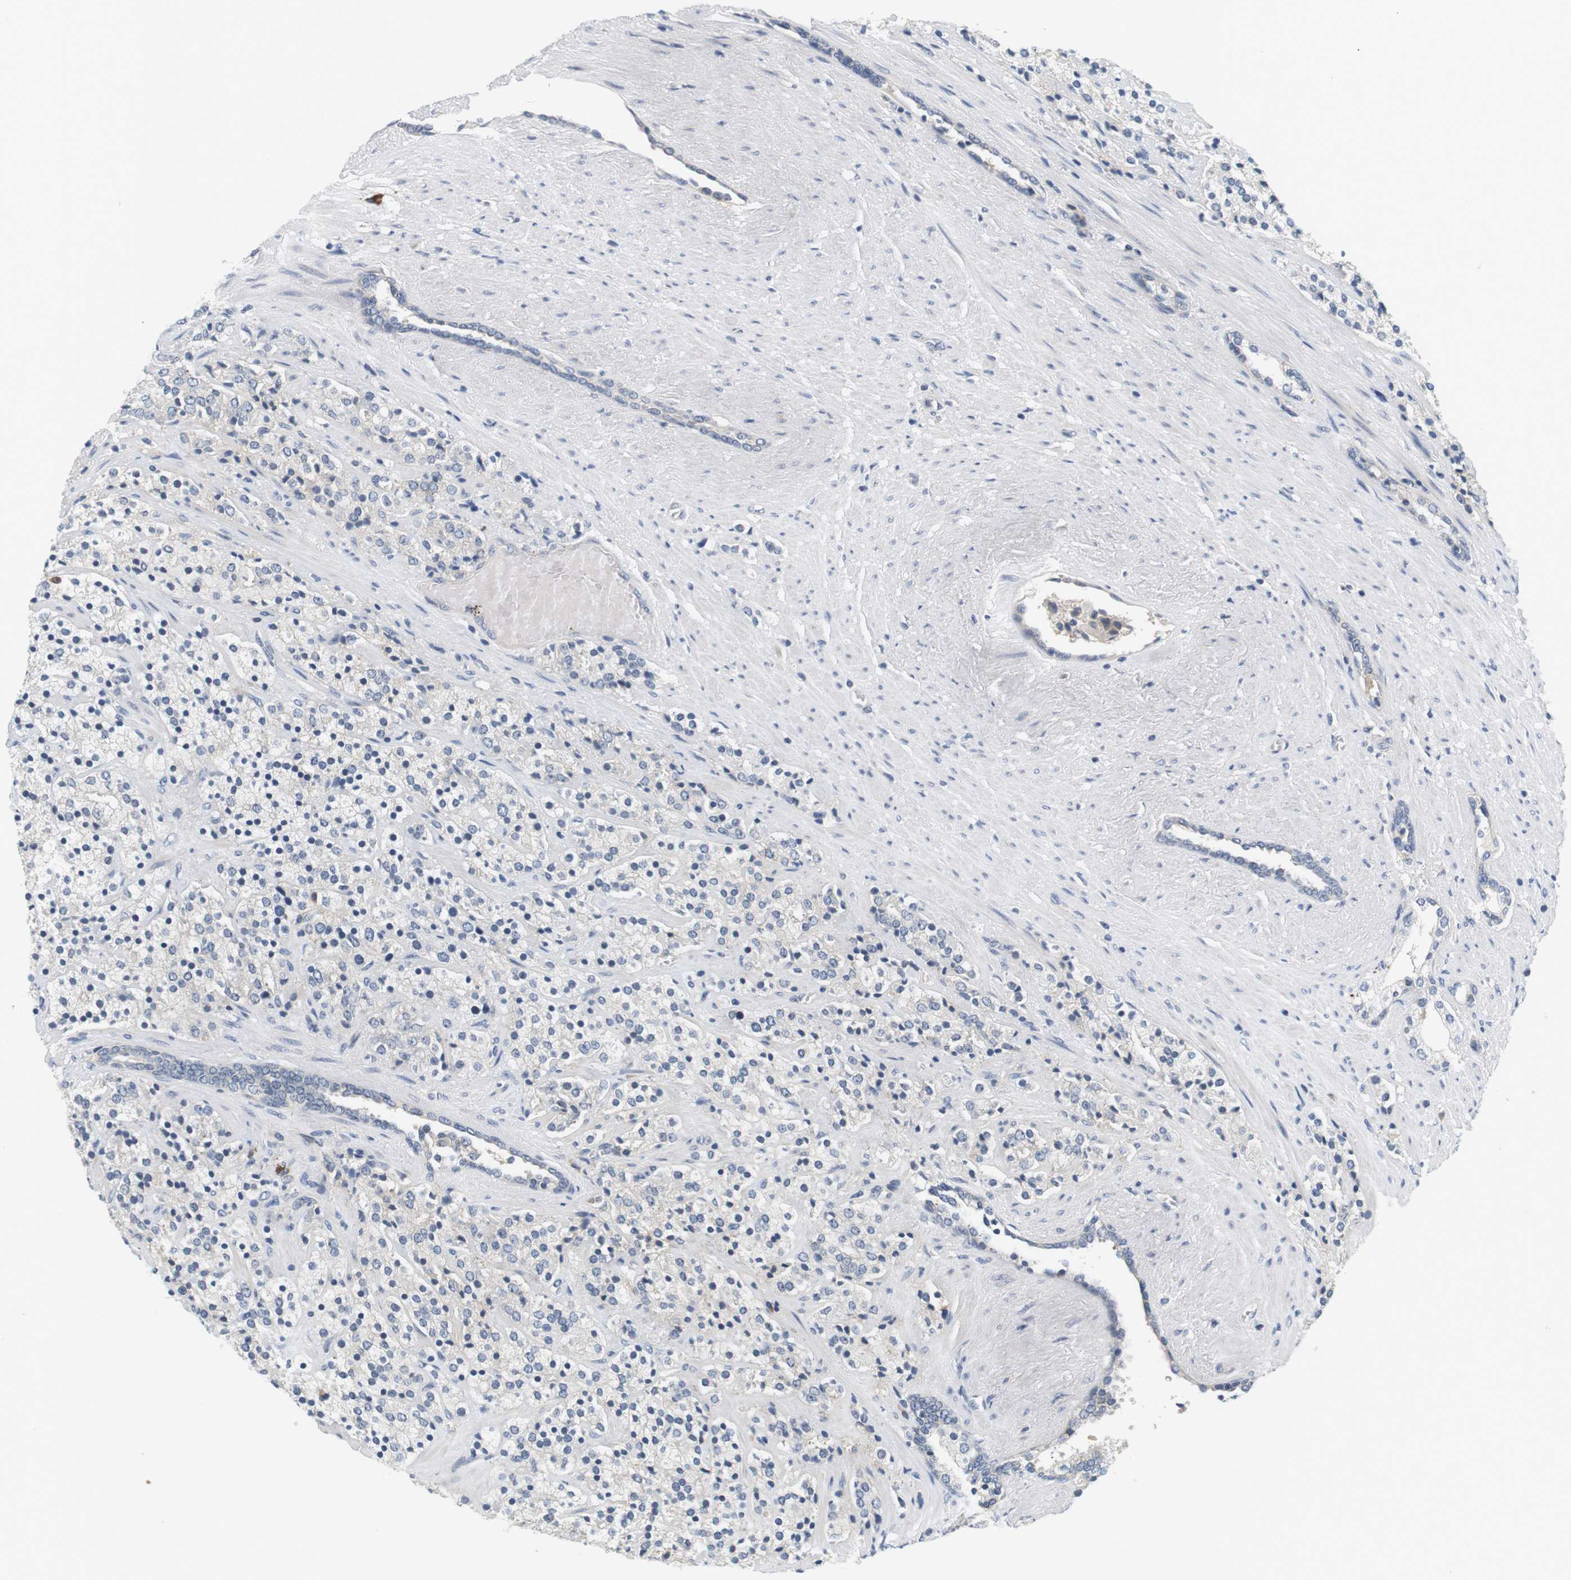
{"staining": {"intensity": "negative", "quantity": "none", "location": "none"}, "tissue": "prostate cancer", "cell_type": "Tumor cells", "image_type": "cancer", "snomed": [{"axis": "morphology", "description": "Adenocarcinoma, High grade"}, {"axis": "topography", "description": "Prostate"}], "caption": "This is an immunohistochemistry (IHC) histopathology image of prostate cancer. There is no expression in tumor cells.", "gene": "EVA1C", "patient": {"sex": "male", "age": 71}}